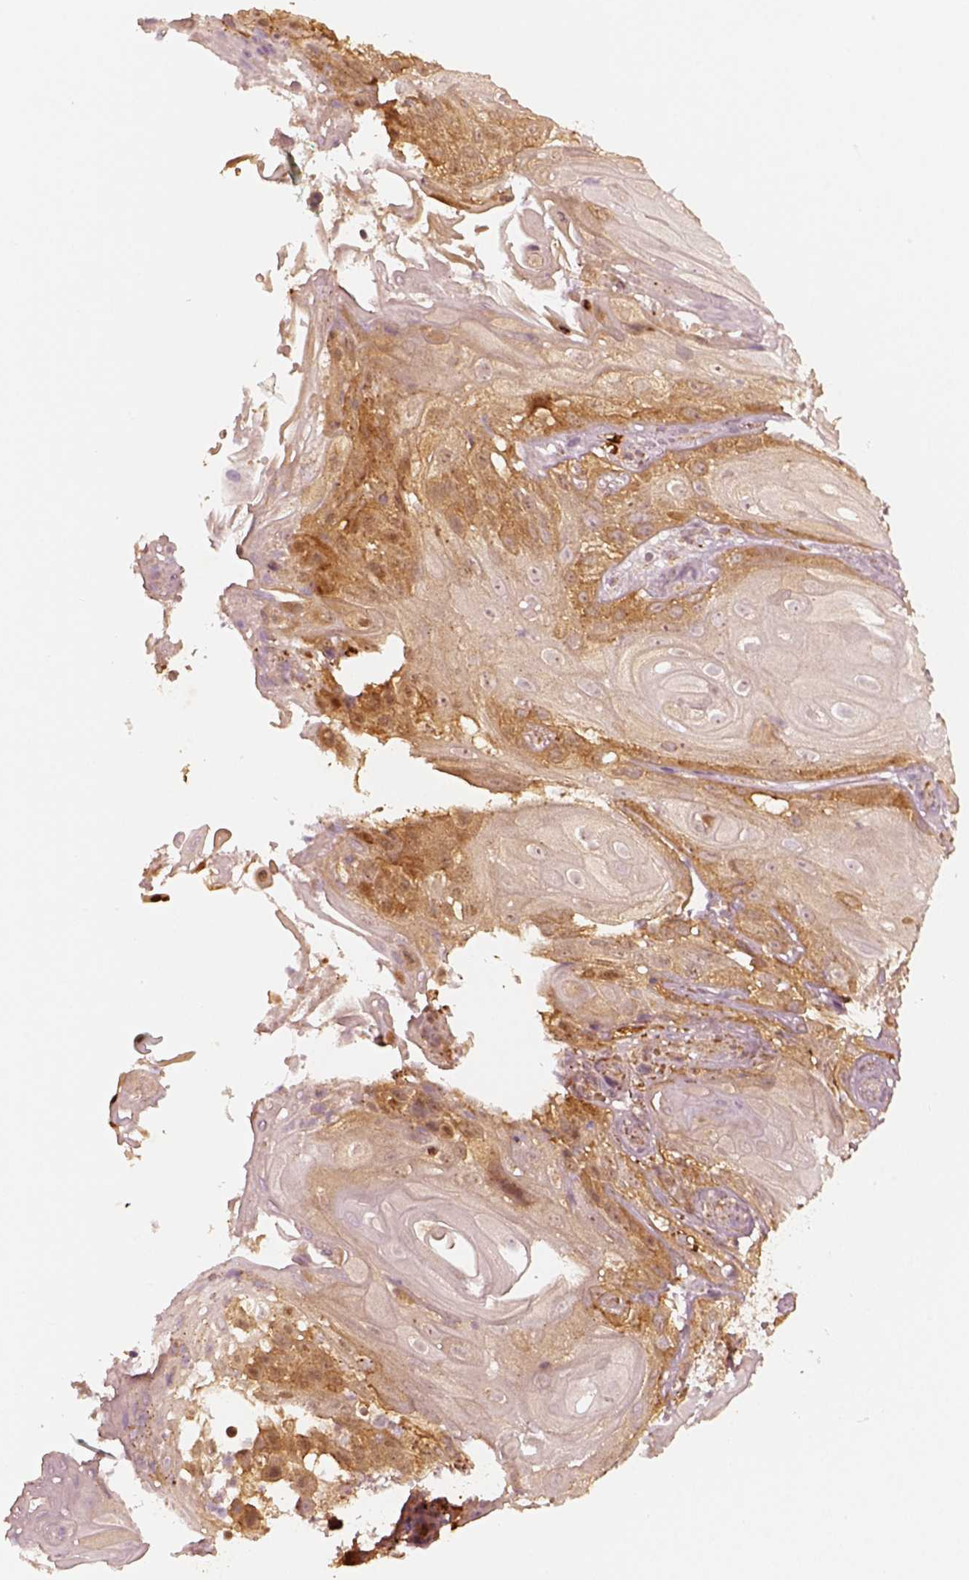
{"staining": {"intensity": "moderate", "quantity": "25%-75%", "location": "cytoplasmic/membranous"}, "tissue": "skin cancer", "cell_type": "Tumor cells", "image_type": "cancer", "snomed": [{"axis": "morphology", "description": "Squamous cell carcinoma, NOS"}, {"axis": "topography", "description": "Skin"}], "caption": "Tumor cells exhibit medium levels of moderate cytoplasmic/membranous positivity in about 25%-75% of cells in human squamous cell carcinoma (skin). (DAB IHC with brightfield microscopy, high magnification).", "gene": "FSCN1", "patient": {"sex": "male", "age": 62}}